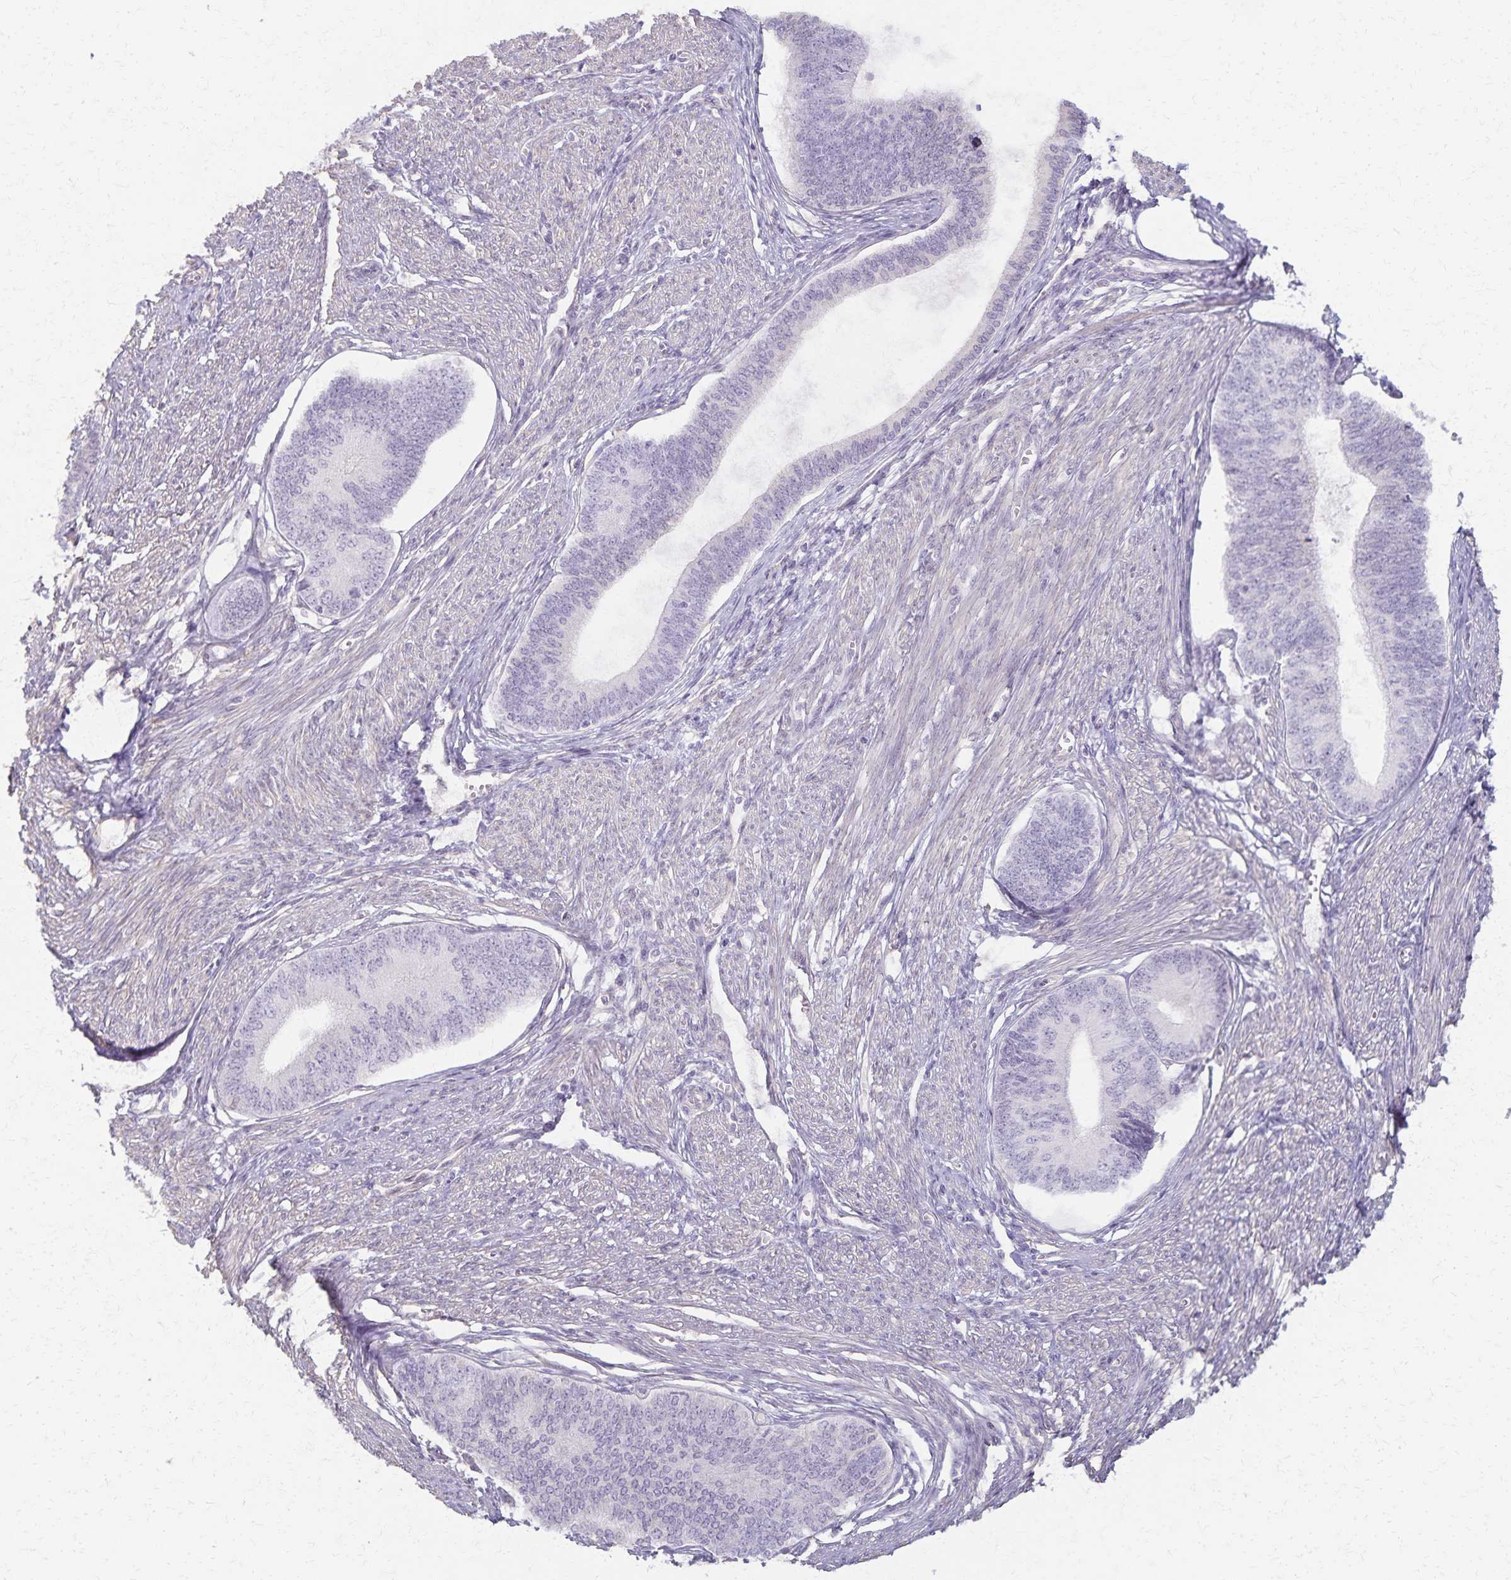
{"staining": {"intensity": "negative", "quantity": "none", "location": "none"}, "tissue": "endometrial cancer", "cell_type": "Tumor cells", "image_type": "cancer", "snomed": [{"axis": "morphology", "description": "Adenocarcinoma, NOS"}, {"axis": "topography", "description": "Endometrium"}], "caption": "The histopathology image displays no staining of tumor cells in adenocarcinoma (endometrial).", "gene": "KISS1", "patient": {"sex": "female", "age": 68}}